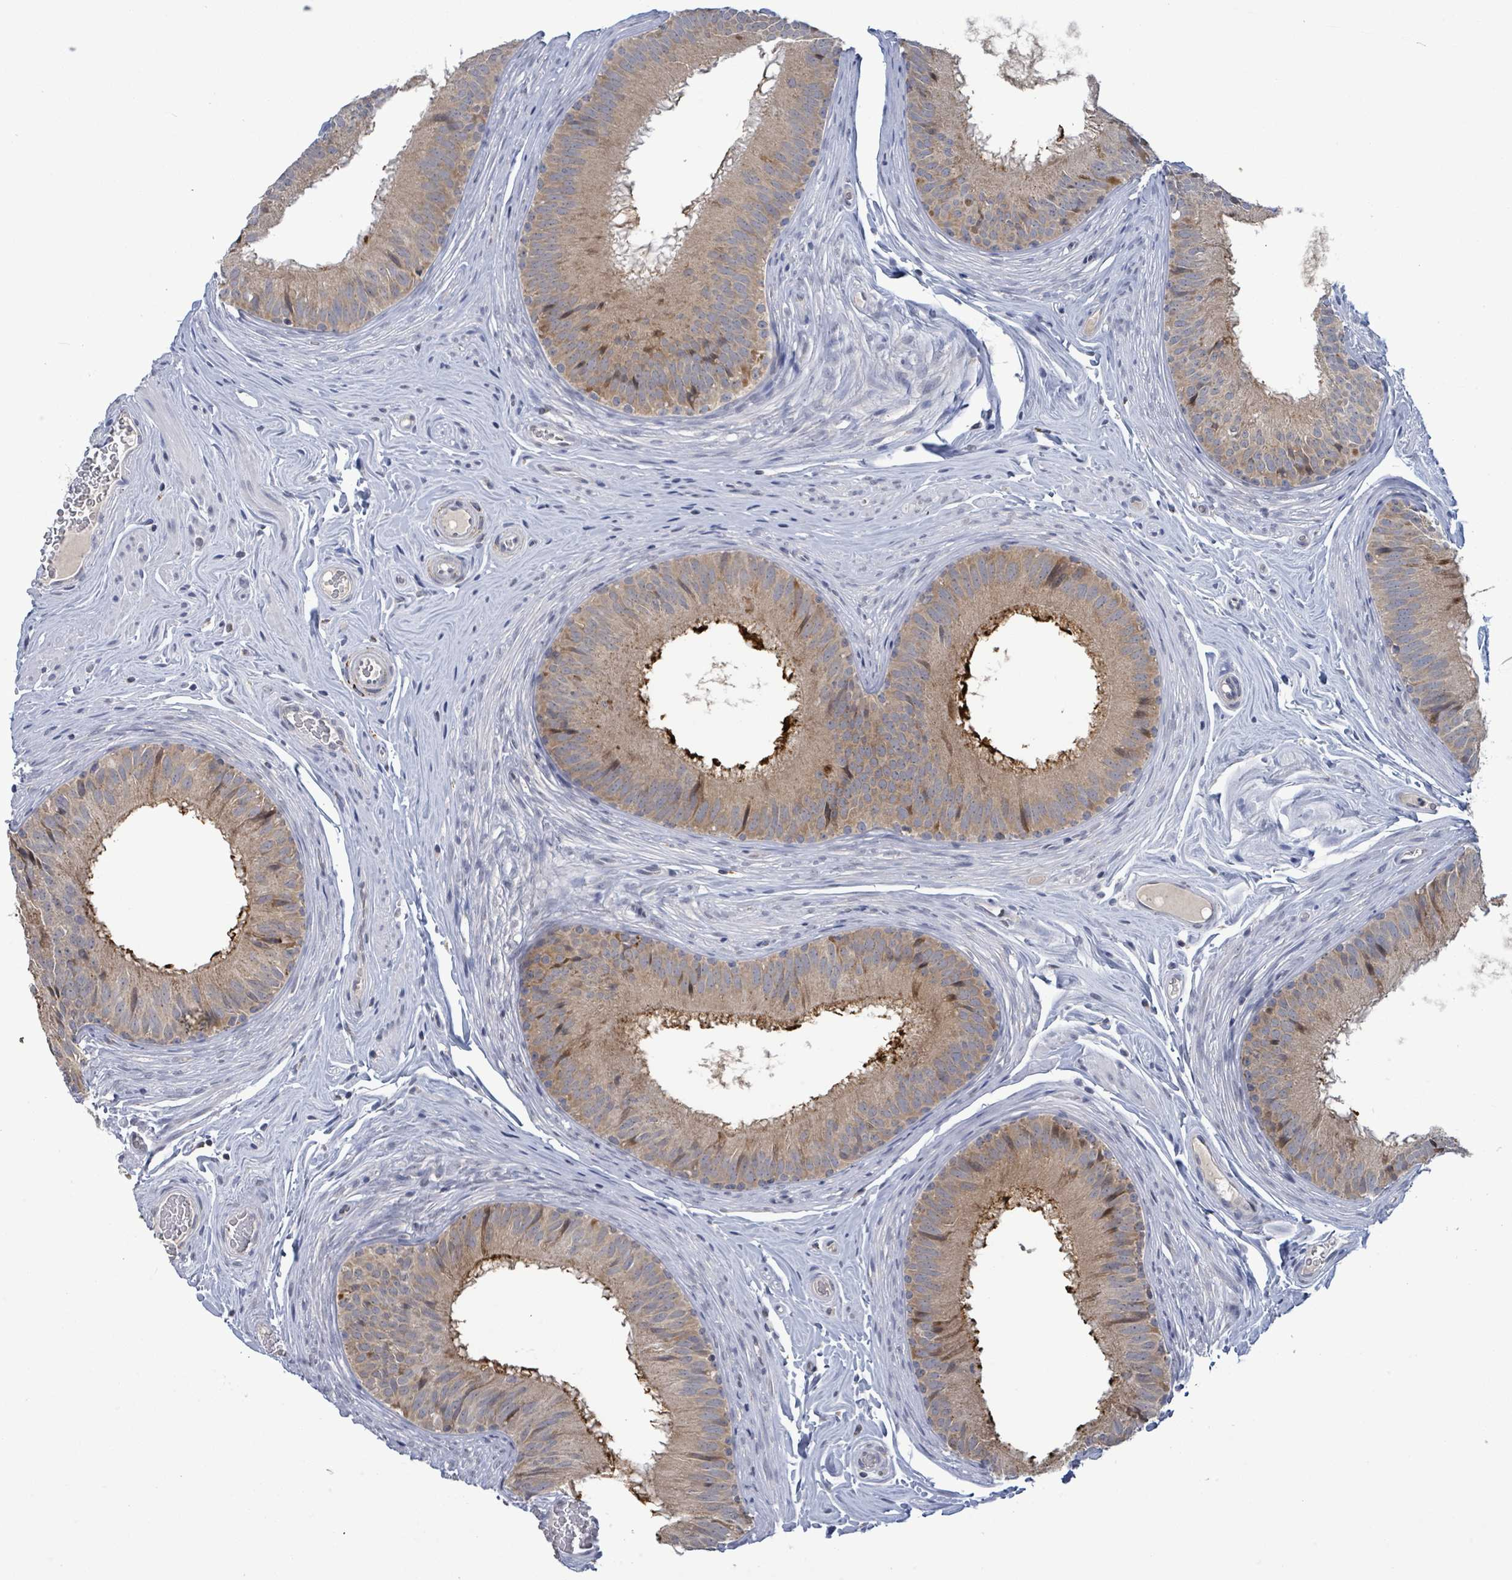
{"staining": {"intensity": "moderate", "quantity": ">75%", "location": "cytoplasmic/membranous"}, "tissue": "epididymis", "cell_type": "Glandular cells", "image_type": "normal", "snomed": [{"axis": "morphology", "description": "Normal tissue, NOS"}, {"axis": "topography", "description": "Epididymis, spermatic cord, NOS"}], "caption": "This is a photomicrograph of immunohistochemistry (IHC) staining of benign epididymis, which shows moderate positivity in the cytoplasmic/membranous of glandular cells.", "gene": "COQ10B", "patient": {"sex": "male", "age": 25}}